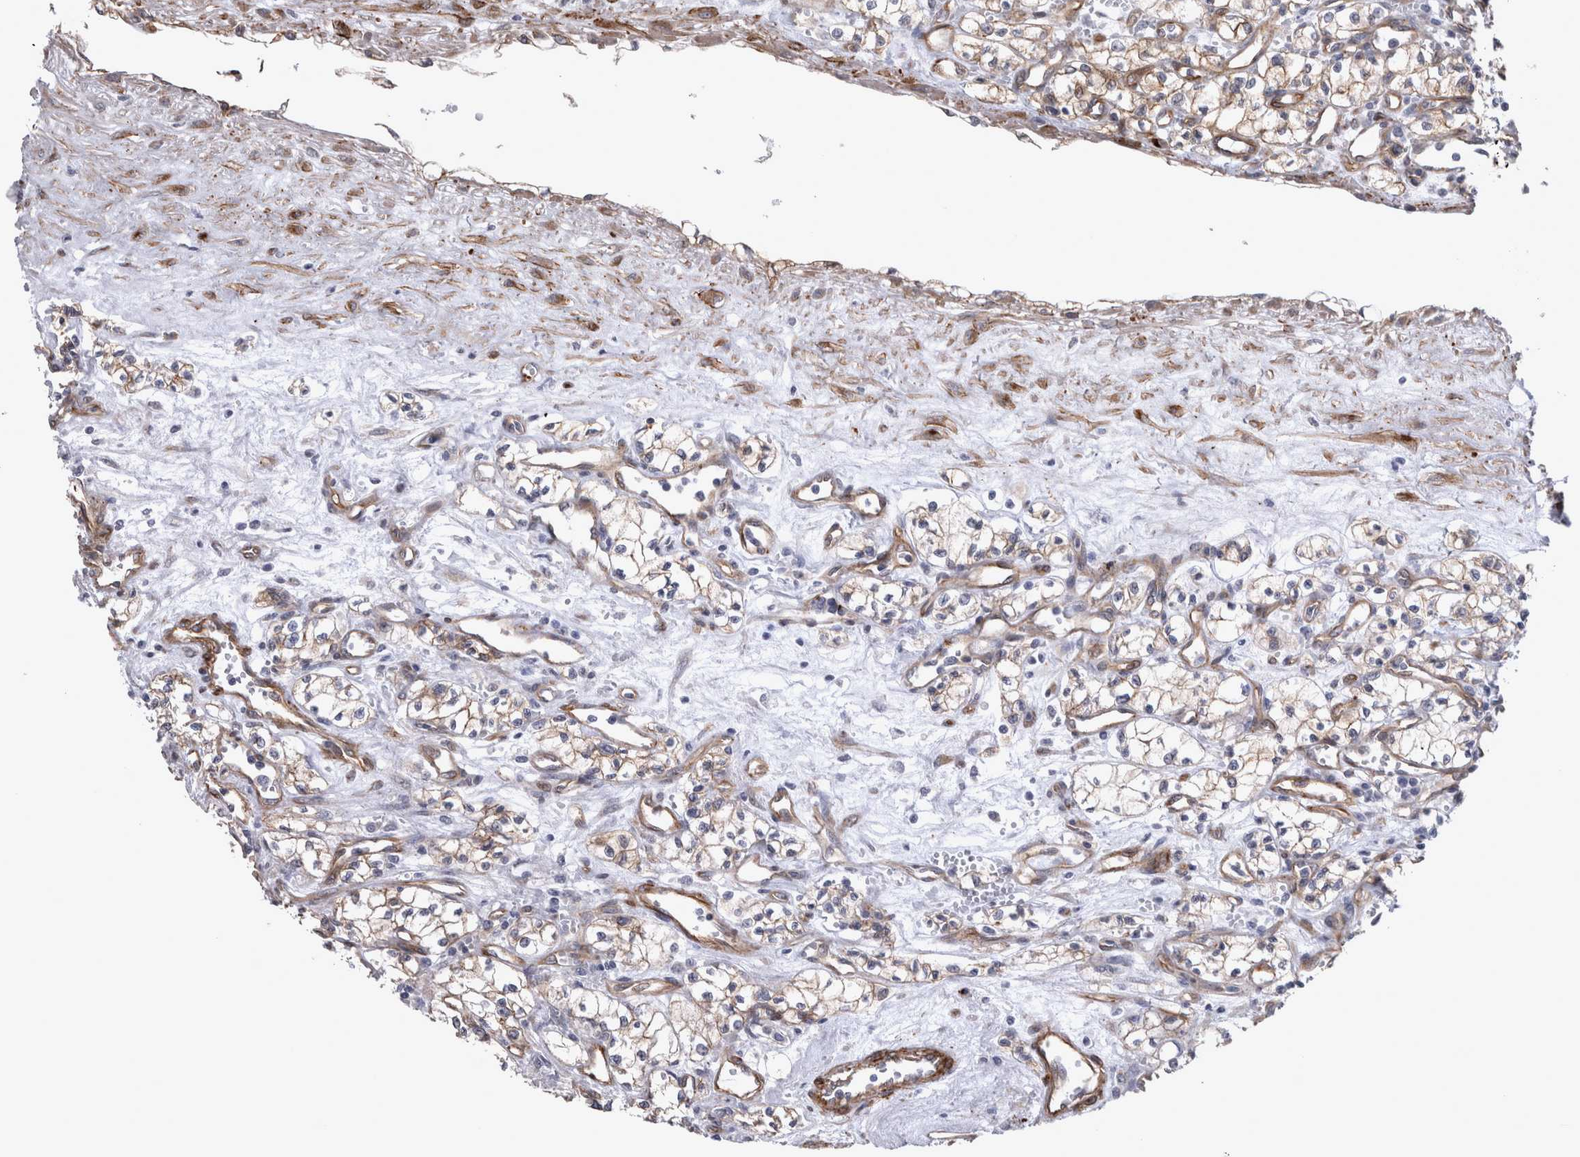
{"staining": {"intensity": "weak", "quantity": ">75%", "location": "cytoplasmic/membranous"}, "tissue": "renal cancer", "cell_type": "Tumor cells", "image_type": "cancer", "snomed": [{"axis": "morphology", "description": "Adenocarcinoma, NOS"}, {"axis": "topography", "description": "Kidney"}], "caption": "IHC of human renal cancer exhibits low levels of weak cytoplasmic/membranous positivity in about >75% of tumor cells. (Brightfield microscopy of DAB IHC at high magnification).", "gene": "DDX6", "patient": {"sex": "male", "age": 59}}